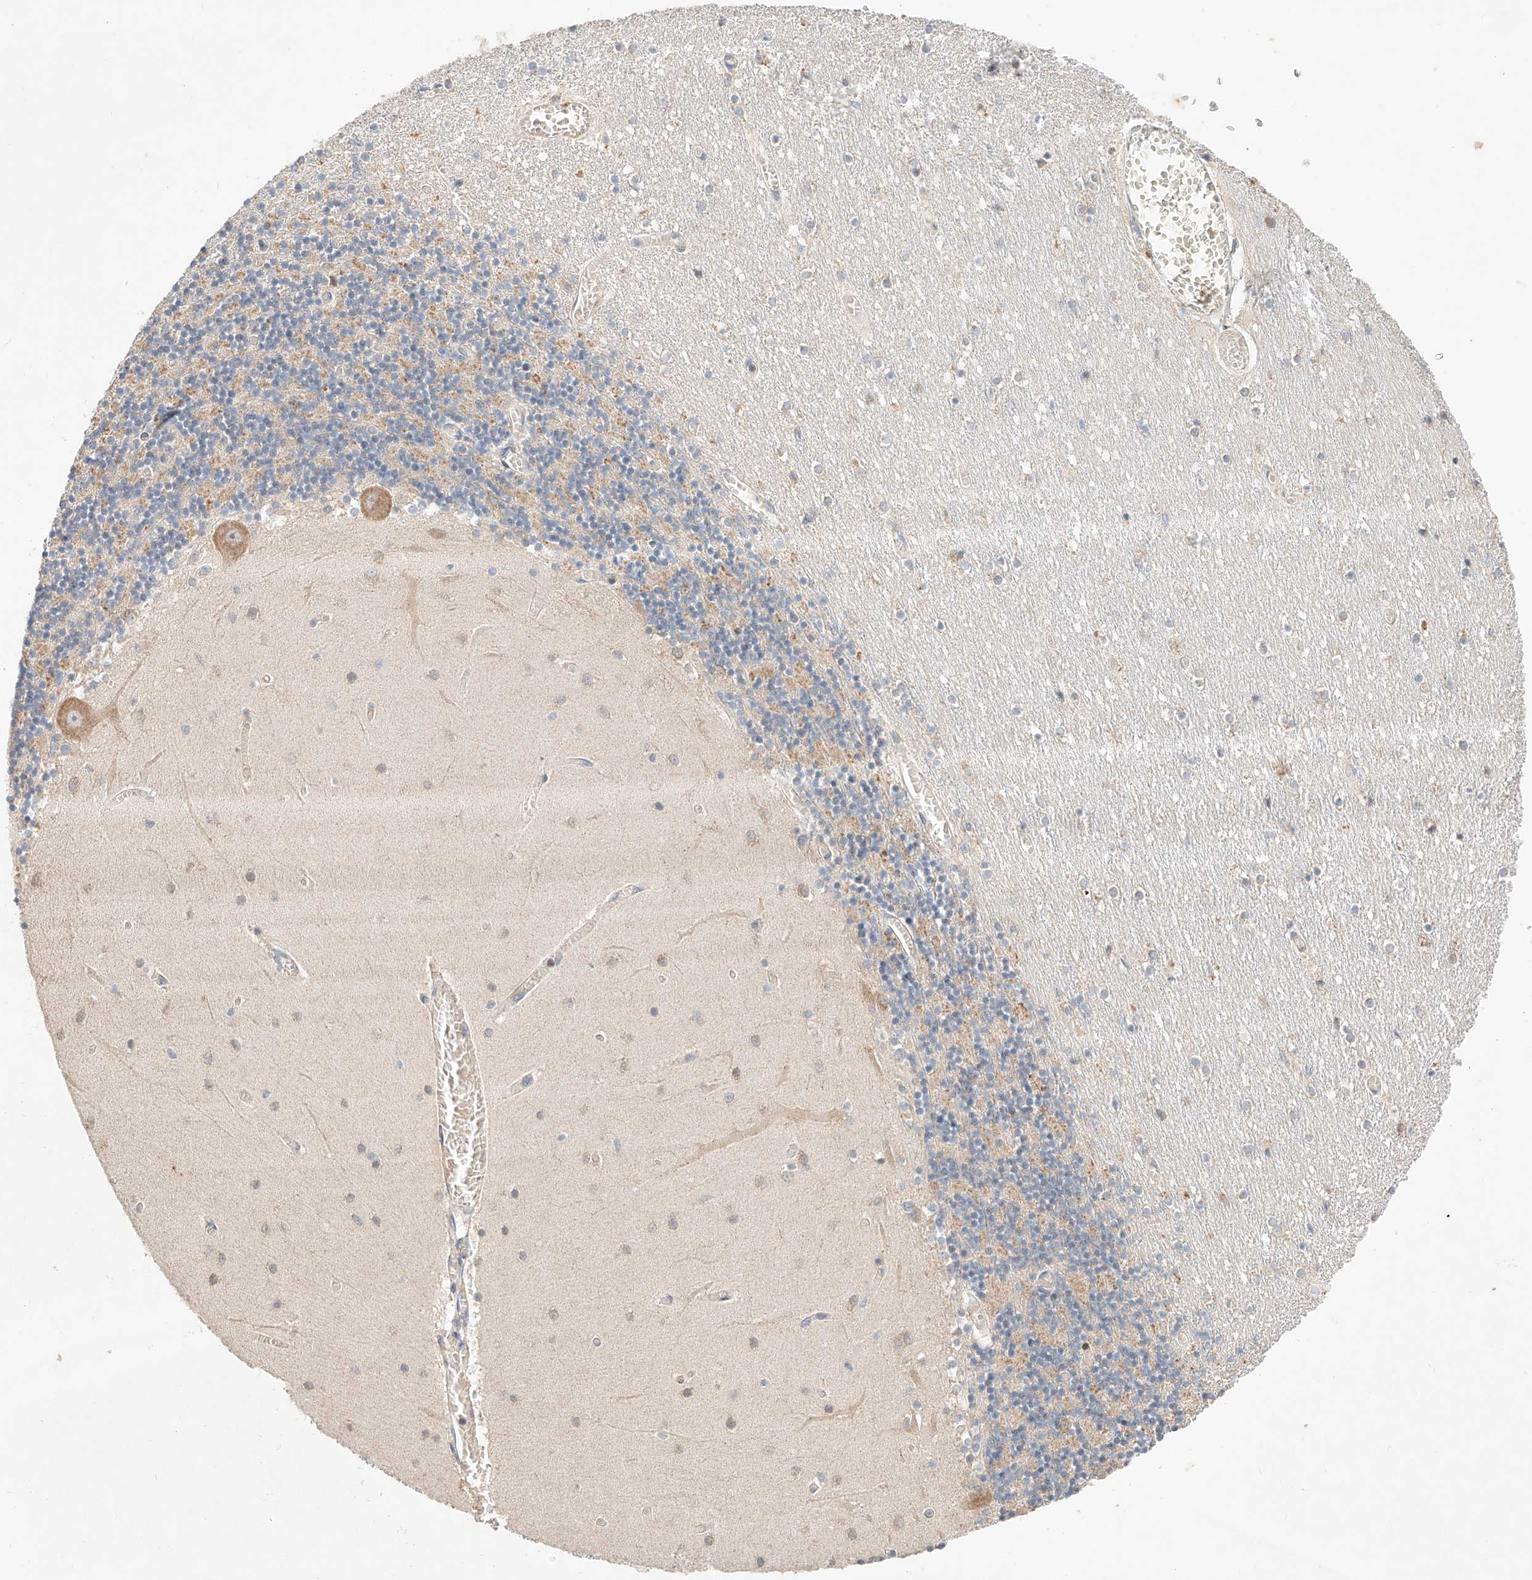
{"staining": {"intensity": "moderate", "quantity": ">75%", "location": "cytoplasmic/membranous"}, "tissue": "cerebellum", "cell_type": "Cells in granular layer", "image_type": "normal", "snomed": [{"axis": "morphology", "description": "Normal tissue, NOS"}, {"axis": "topography", "description": "Cerebellum"}], "caption": "Benign cerebellum was stained to show a protein in brown. There is medium levels of moderate cytoplasmic/membranous positivity in approximately >75% of cells in granular layer.", "gene": "C6orf118", "patient": {"sex": "female", "age": 28}}